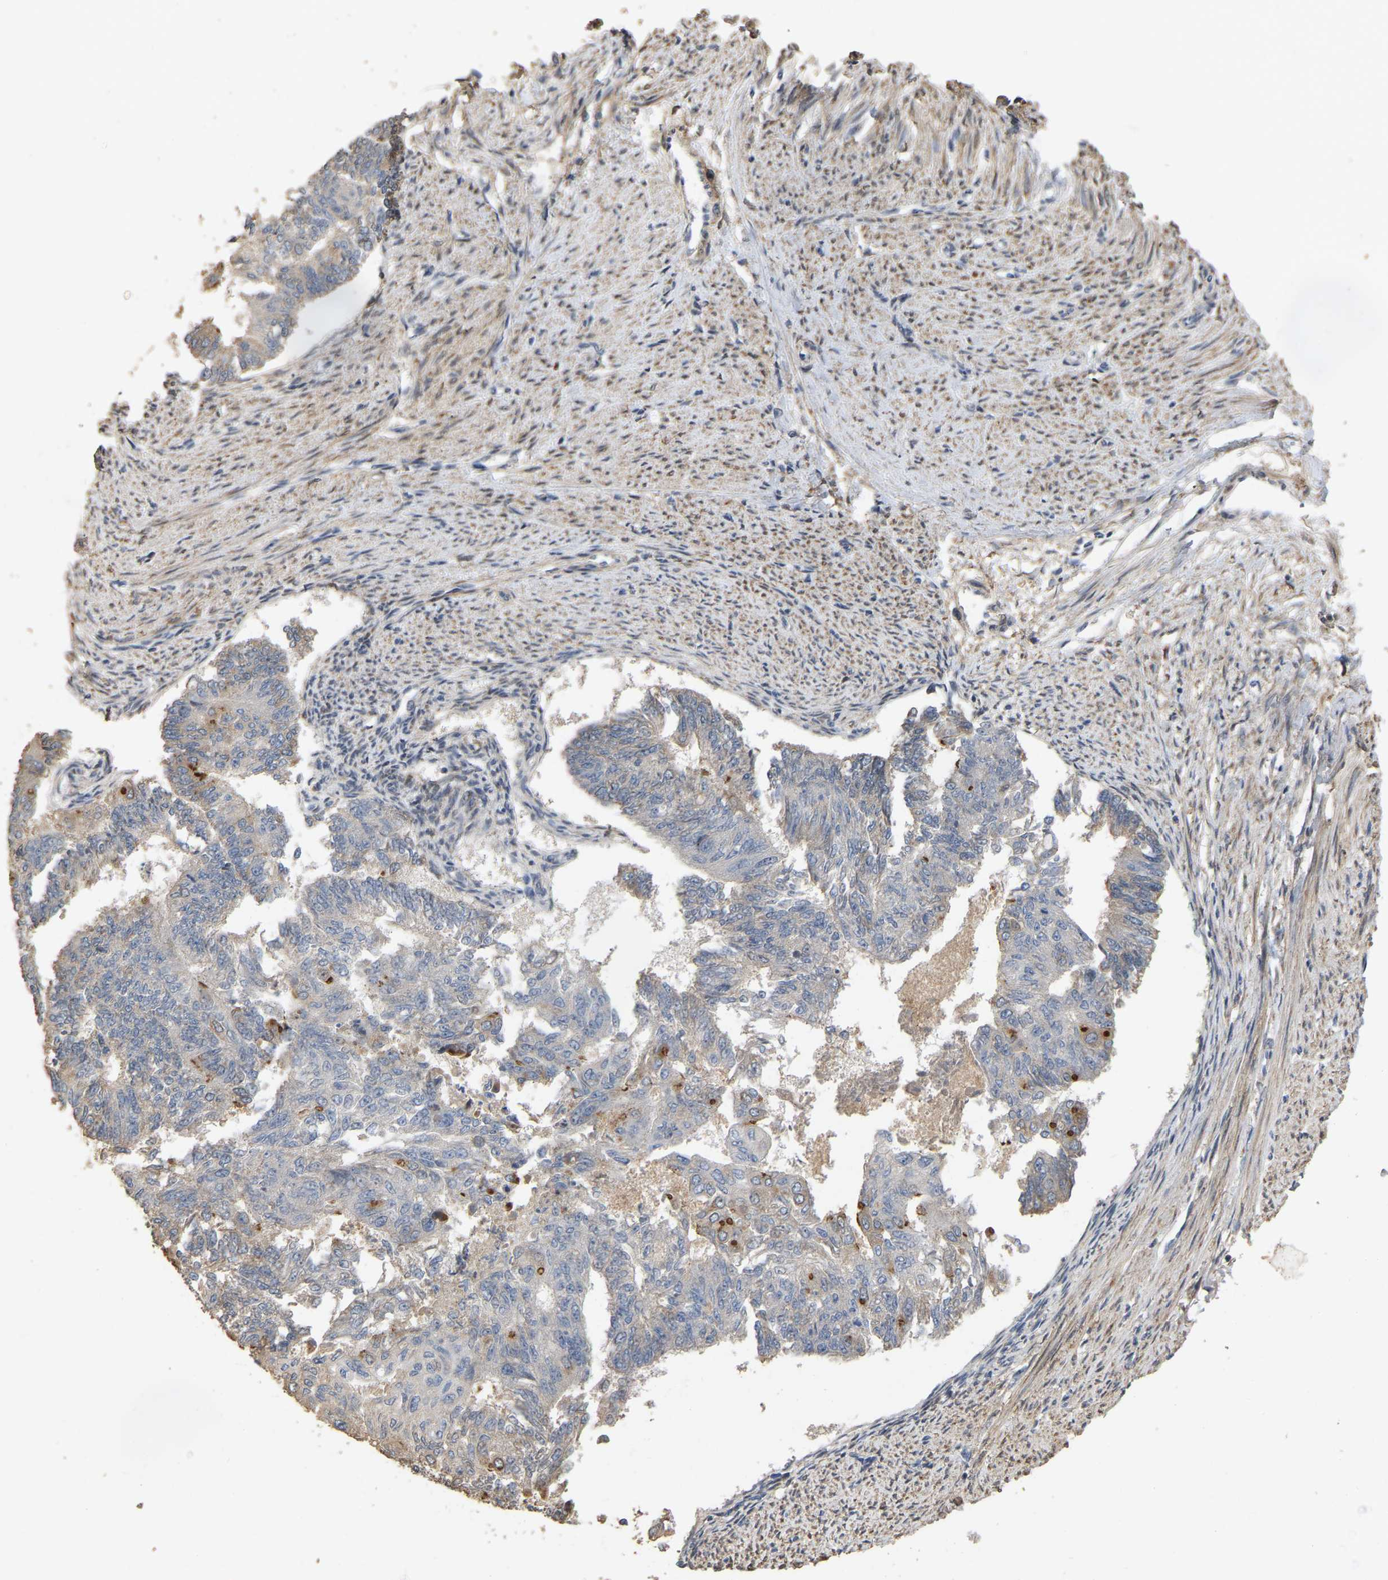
{"staining": {"intensity": "negative", "quantity": "none", "location": "none"}, "tissue": "endometrial cancer", "cell_type": "Tumor cells", "image_type": "cancer", "snomed": [{"axis": "morphology", "description": "Adenocarcinoma, NOS"}, {"axis": "topography", "description": "Endometrium"}], "caption": "Immunohistochemistry histopathology image of neoplastic tissue: endometrial adenocarcinoma stained with DAB (3,3'-diaminobenzidine) exhibits no significant protein positivity in tumor cells.", "gene": "NCS1", "patient": {"sex": "female", "age": 32}}